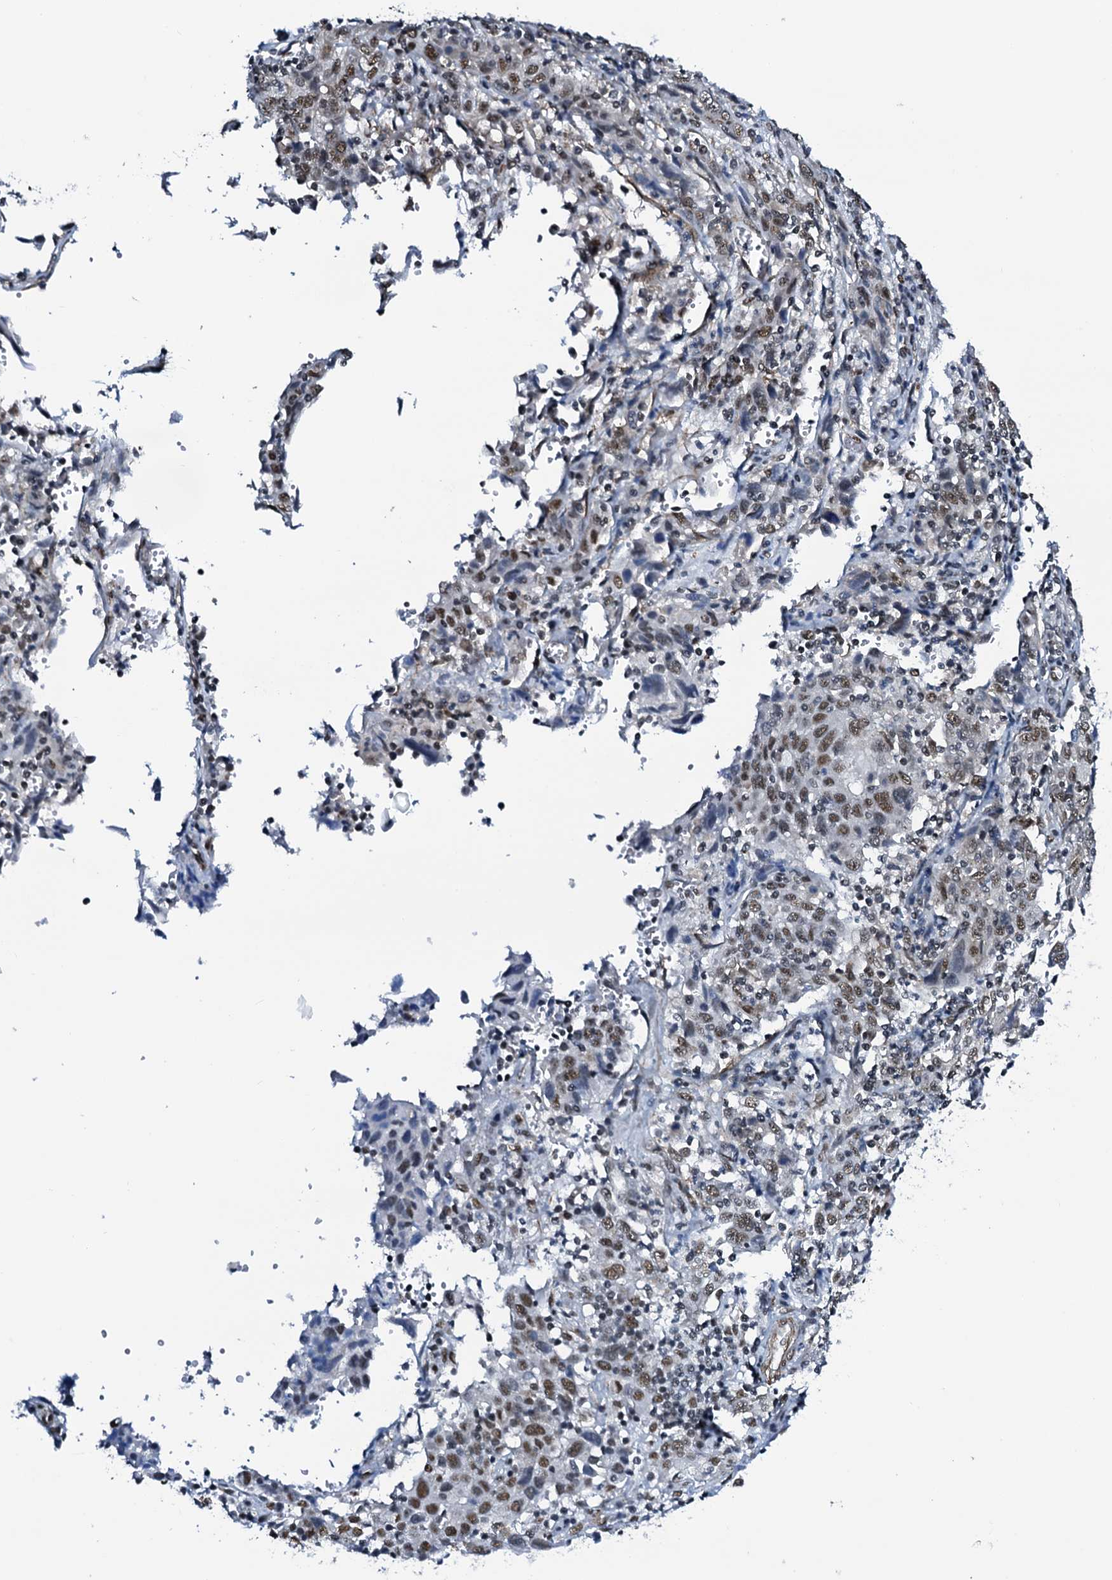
{"staining": {"intensity": "moderate", "quantity": ">75%", "location": "nuclear"}, "tissue": "cervical cancer", "cell_type": "Tumor cells", "image_type": "cancer", "snomed": [{"axis": "morphology", "description": "Squamous cell carcinoma, NOS"}, {"axis": "topography", "description": "Cervix"}], "caption": "Approximately >75% of tumor cells in human cervical cancer (squamous cell carcinoma) reveal moderate nuclear protein staining as visualized by brown immunohistochemical staining.", "gene": "CWC15", "patient": {"sex": "female", "age": 46}}